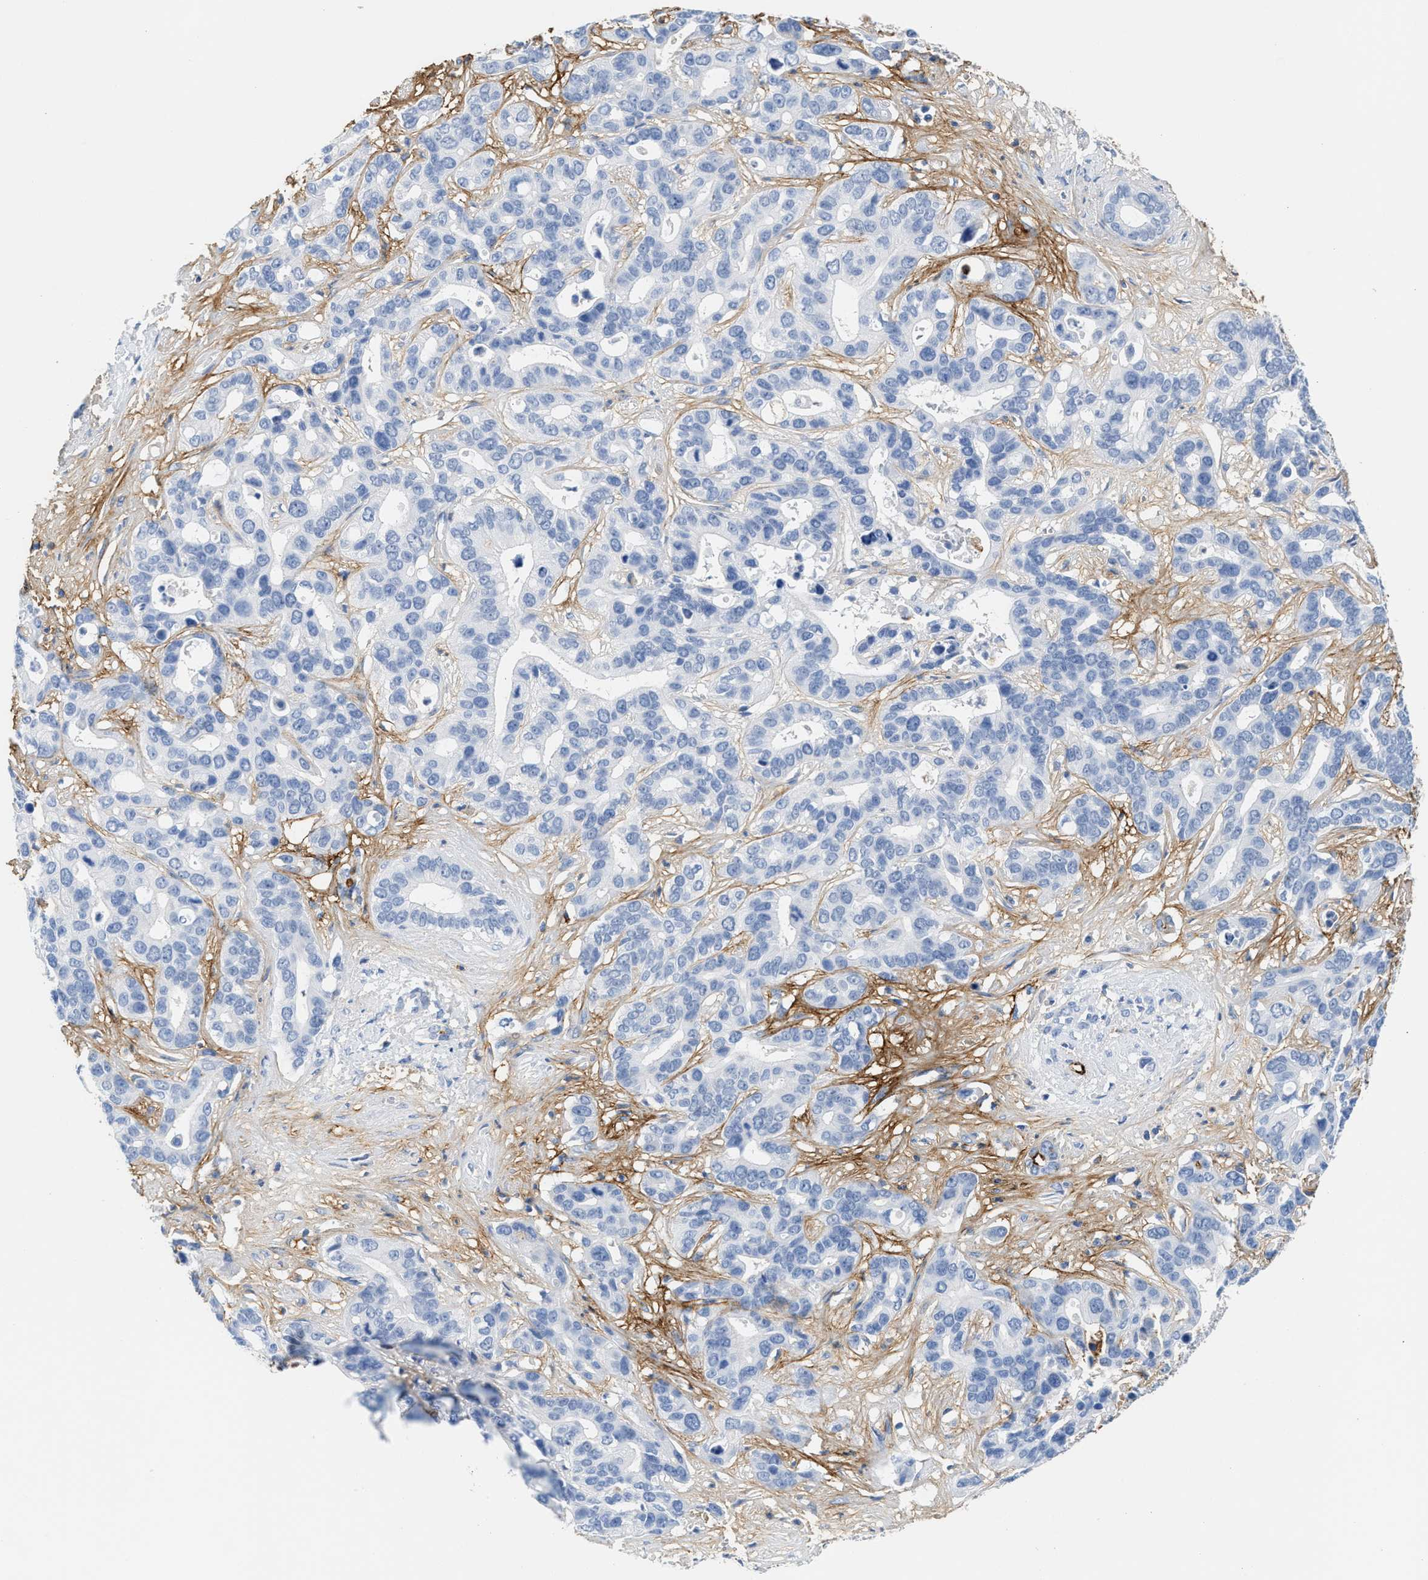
{"staining": {"intensity": "negative", "quantity": "none", "location": "none"}, "tissue": "liver cancer", "cell_type": "Tumor cells", "image_type": "cancer", "snomed": [{"axis": "morphology", "description": "Cholangiocarcinoma"}, {"axis": "topography", "description": "Liver"}], "caption": "IHC photomicrograph of neoplastic tissue: liver cholangiocarcinoma stained with DAB shows no significant protein expression in tumor cells.", "gene": "TNR", "patient": {"sex": "female", "age": 65}}